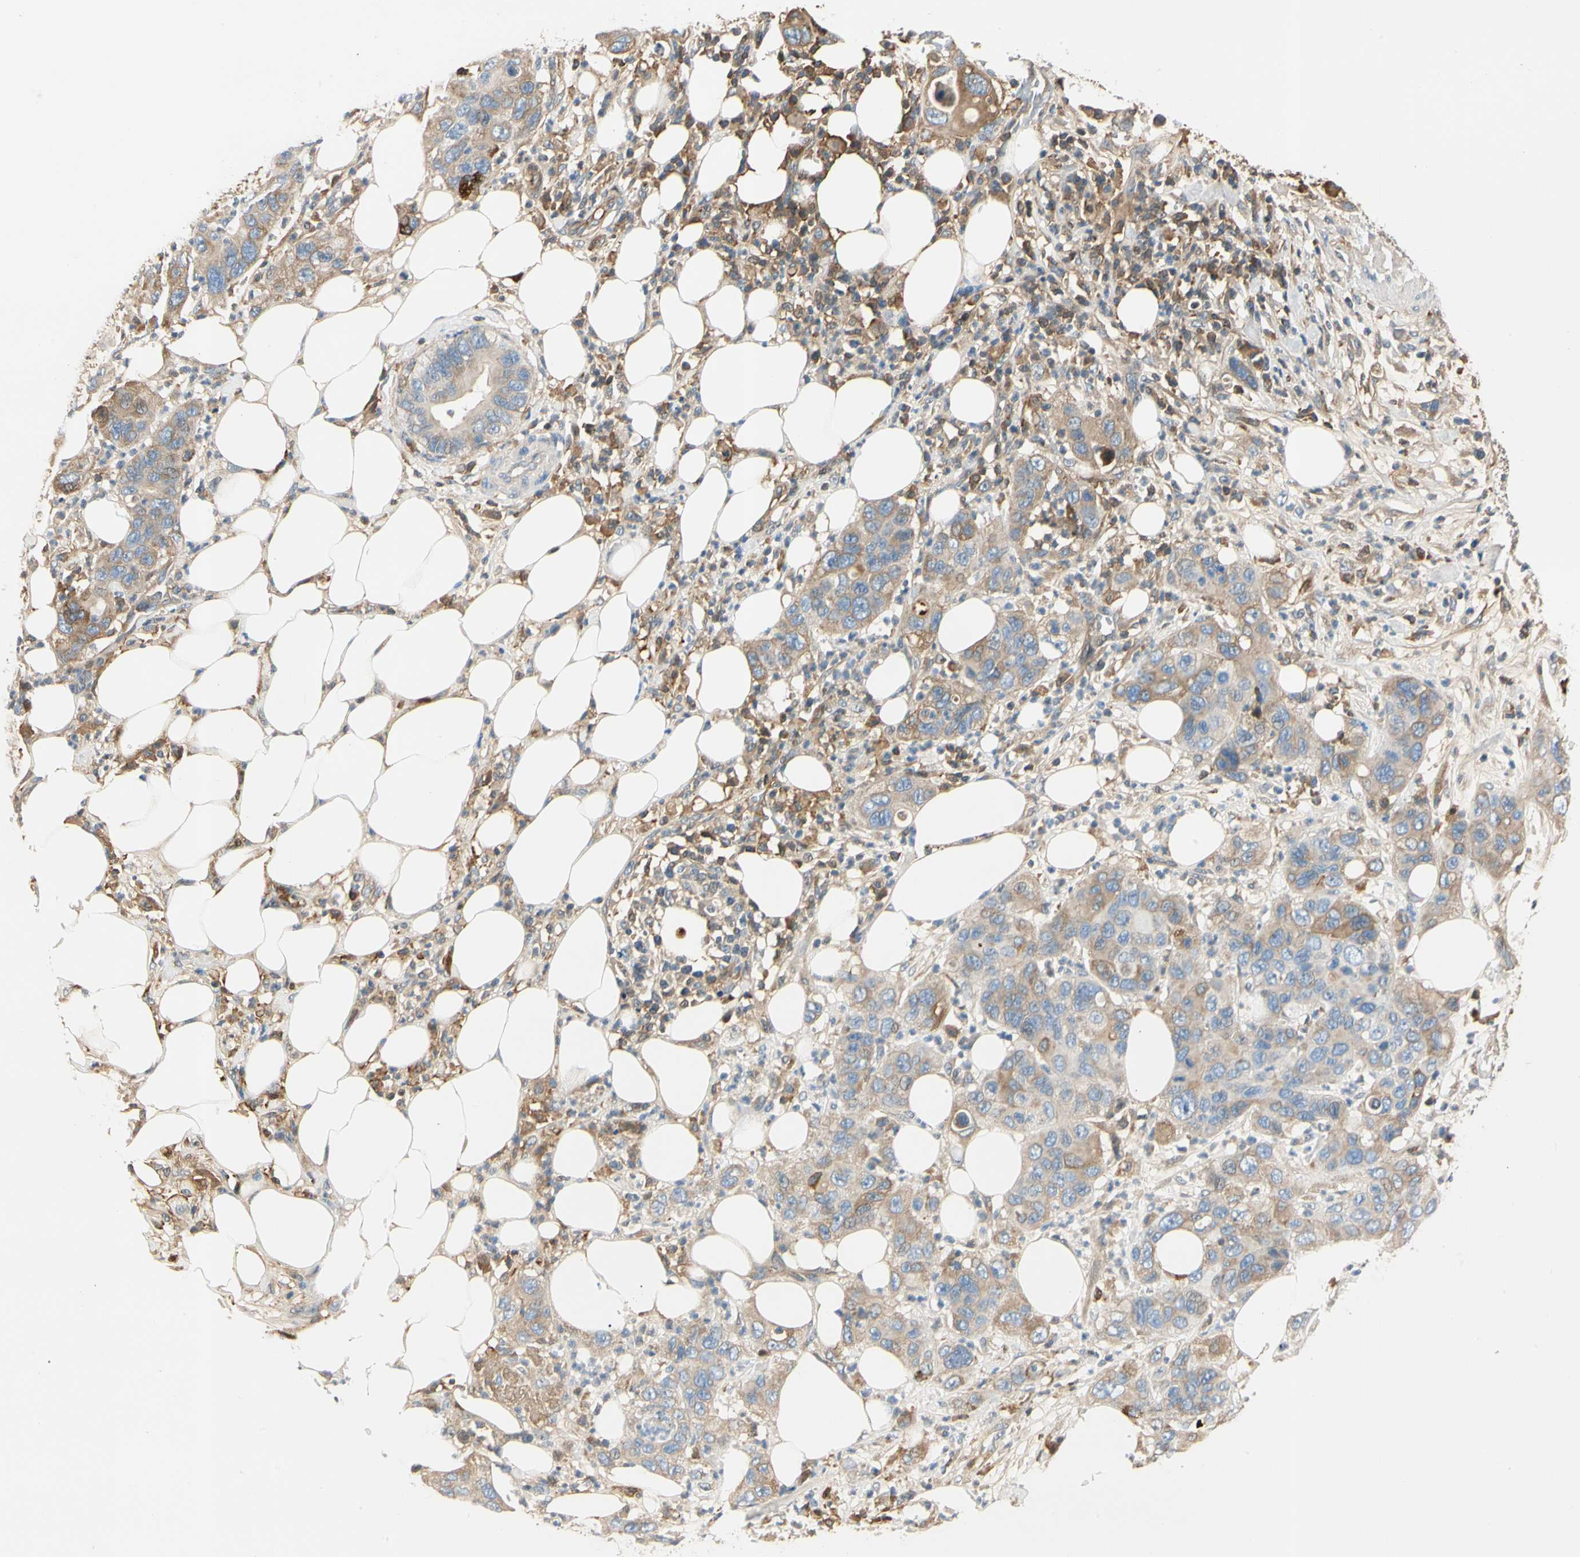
{"staining": {"intensity": "moderate", "quantity": ">75%", "location": "cytoplasmic/membranous"}, "tissue": "pancreatic cancer", "cell_type": "Tumor cells", "image_type": "cancer", "snomed": [{"axis": "morphology", "description": "Adenocarcinoma, NOS"}, {"axis": "topography", "description": "Pancreas"}], "caption": "Pancreatic adenocarcinoma stained with DAB (3,3'-diaminobenzidine) immunohistochemistry (IHC) reveals medium levels of moderate cytoplasmic/membranous staining in about >75% of tumor cells.", "gene": "LAMB3", "patient": {"sex": "female", "age": 71}}